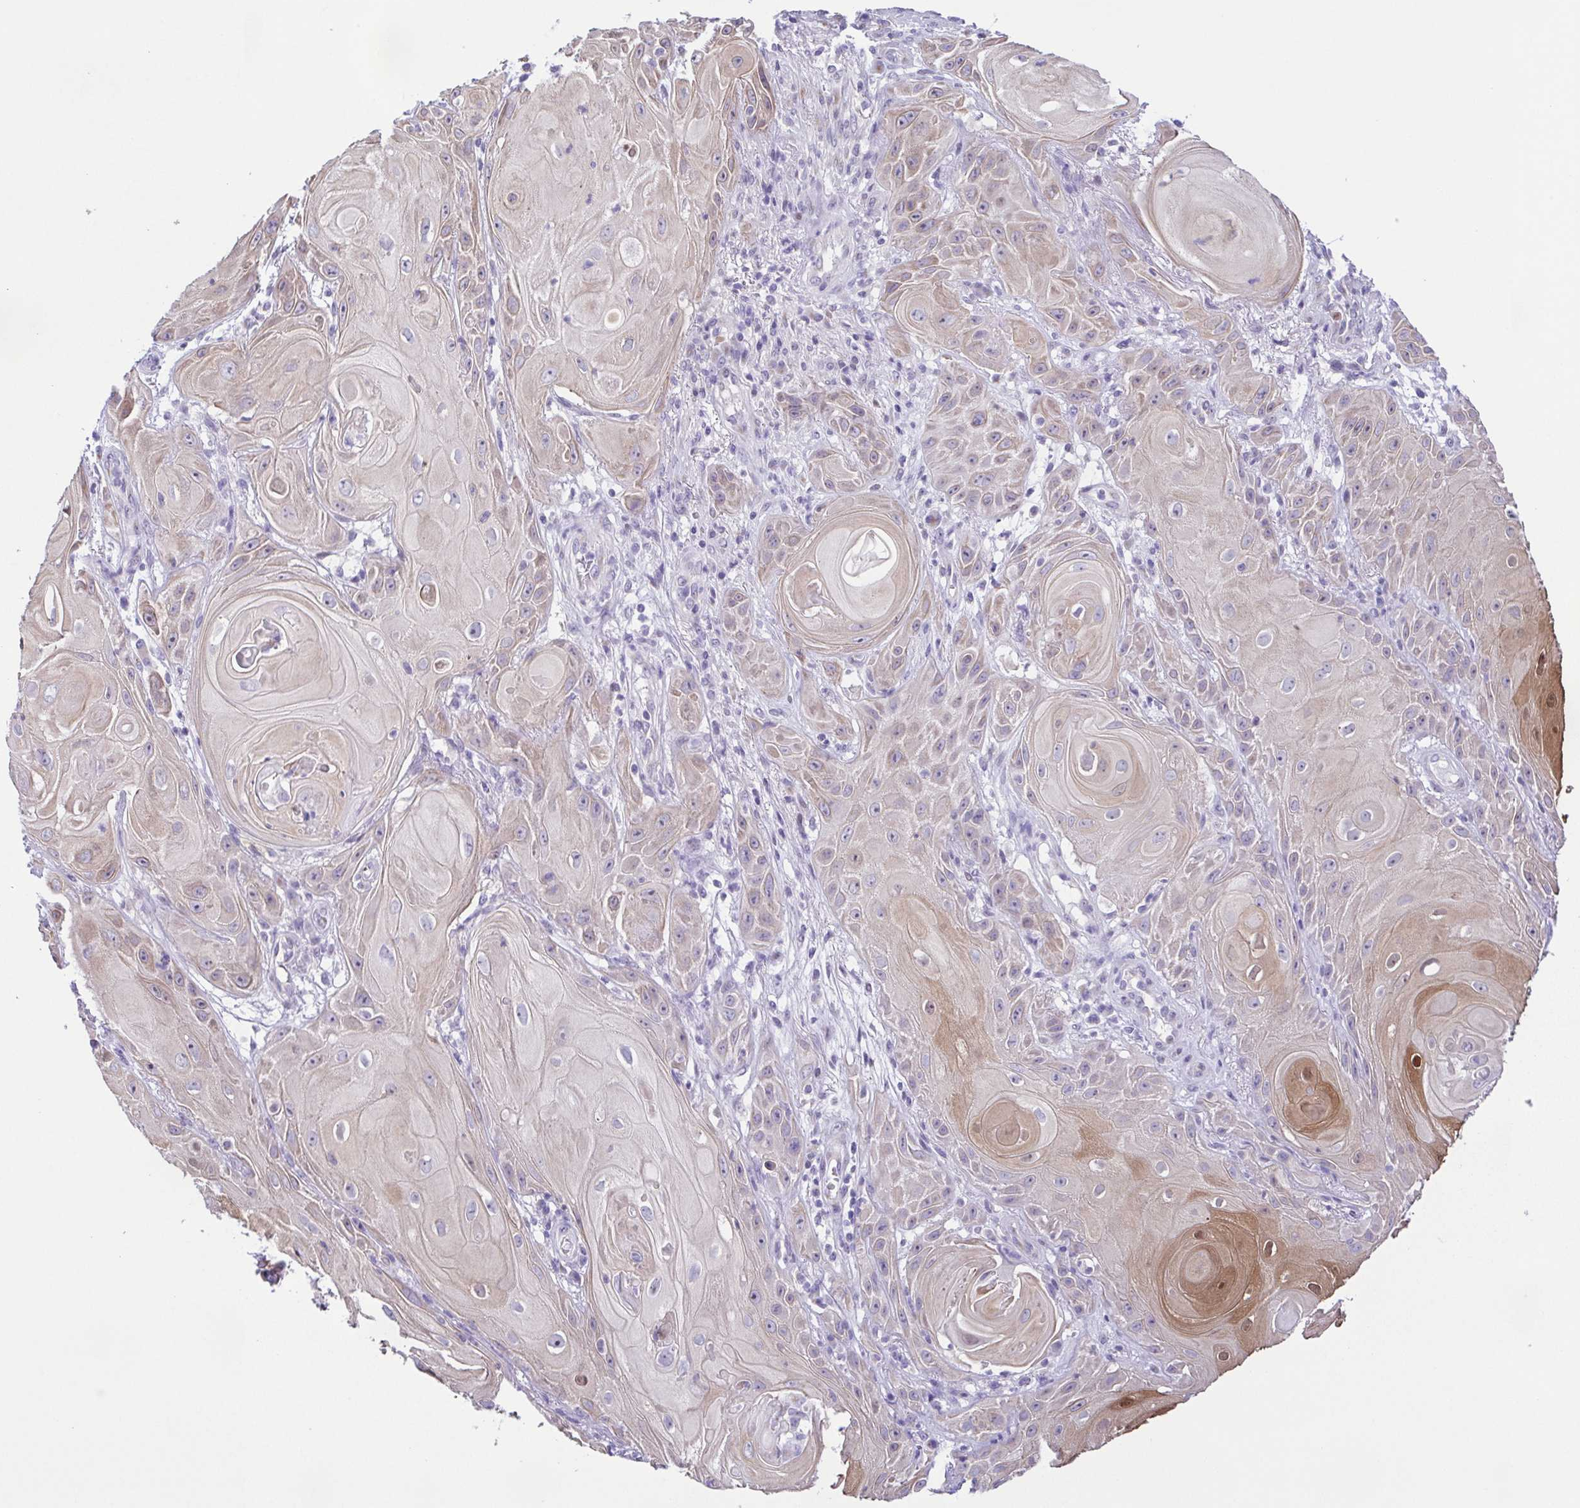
{"staining": {"intensity": "weak", "quantity": "<25%", "location": "cytoplasmic/membranous"}, "tissue": "skin cancer", "cell_type": "Tumor cells", "image_type": "cancer", "snomed": [{"axis": "morphology", "description": "Squamous cell carcinoma, NOS"}, {"axis": "topography", "description": "Skin"}], "caption": "Histopathology image shows no protein positivity in tumor cells of skin squamous cell carcinoma tissue.", "gene": "TGM3", "patient": {"sex": "male", "age": 62}}